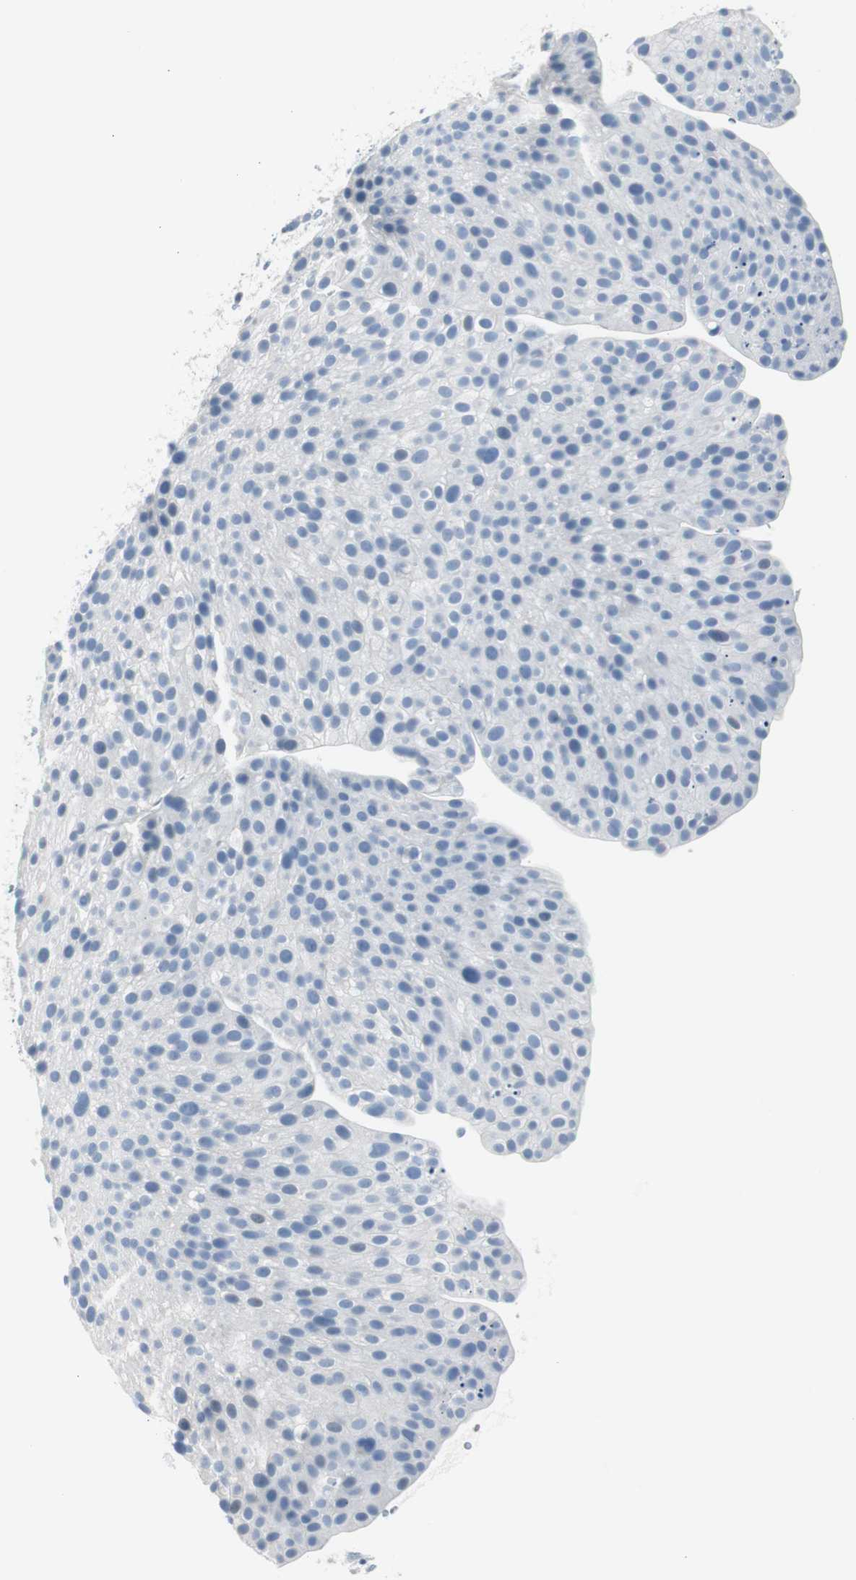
{"staining": {"intensity": "negative", "quantity": "none", "location": "none"}, "tissue": "urothelial cancer", "cell_type": "Tumor cells", "image_type": "cancer", "snomed": [{"axis": "morphology", "description": "Urothelial carcinoma, Low grade"}, {"axis": "topography", "description": "Smooth muscle"}, {"axis": "topography", "description": "Urinary bladder"}], "caption": "Photomicrograph shows no protein positivity in tumor cells of low-grade urothelial carcinoma tissue.", "gene": "S100A7", "patient": {"sex": "male", "age": 60}}